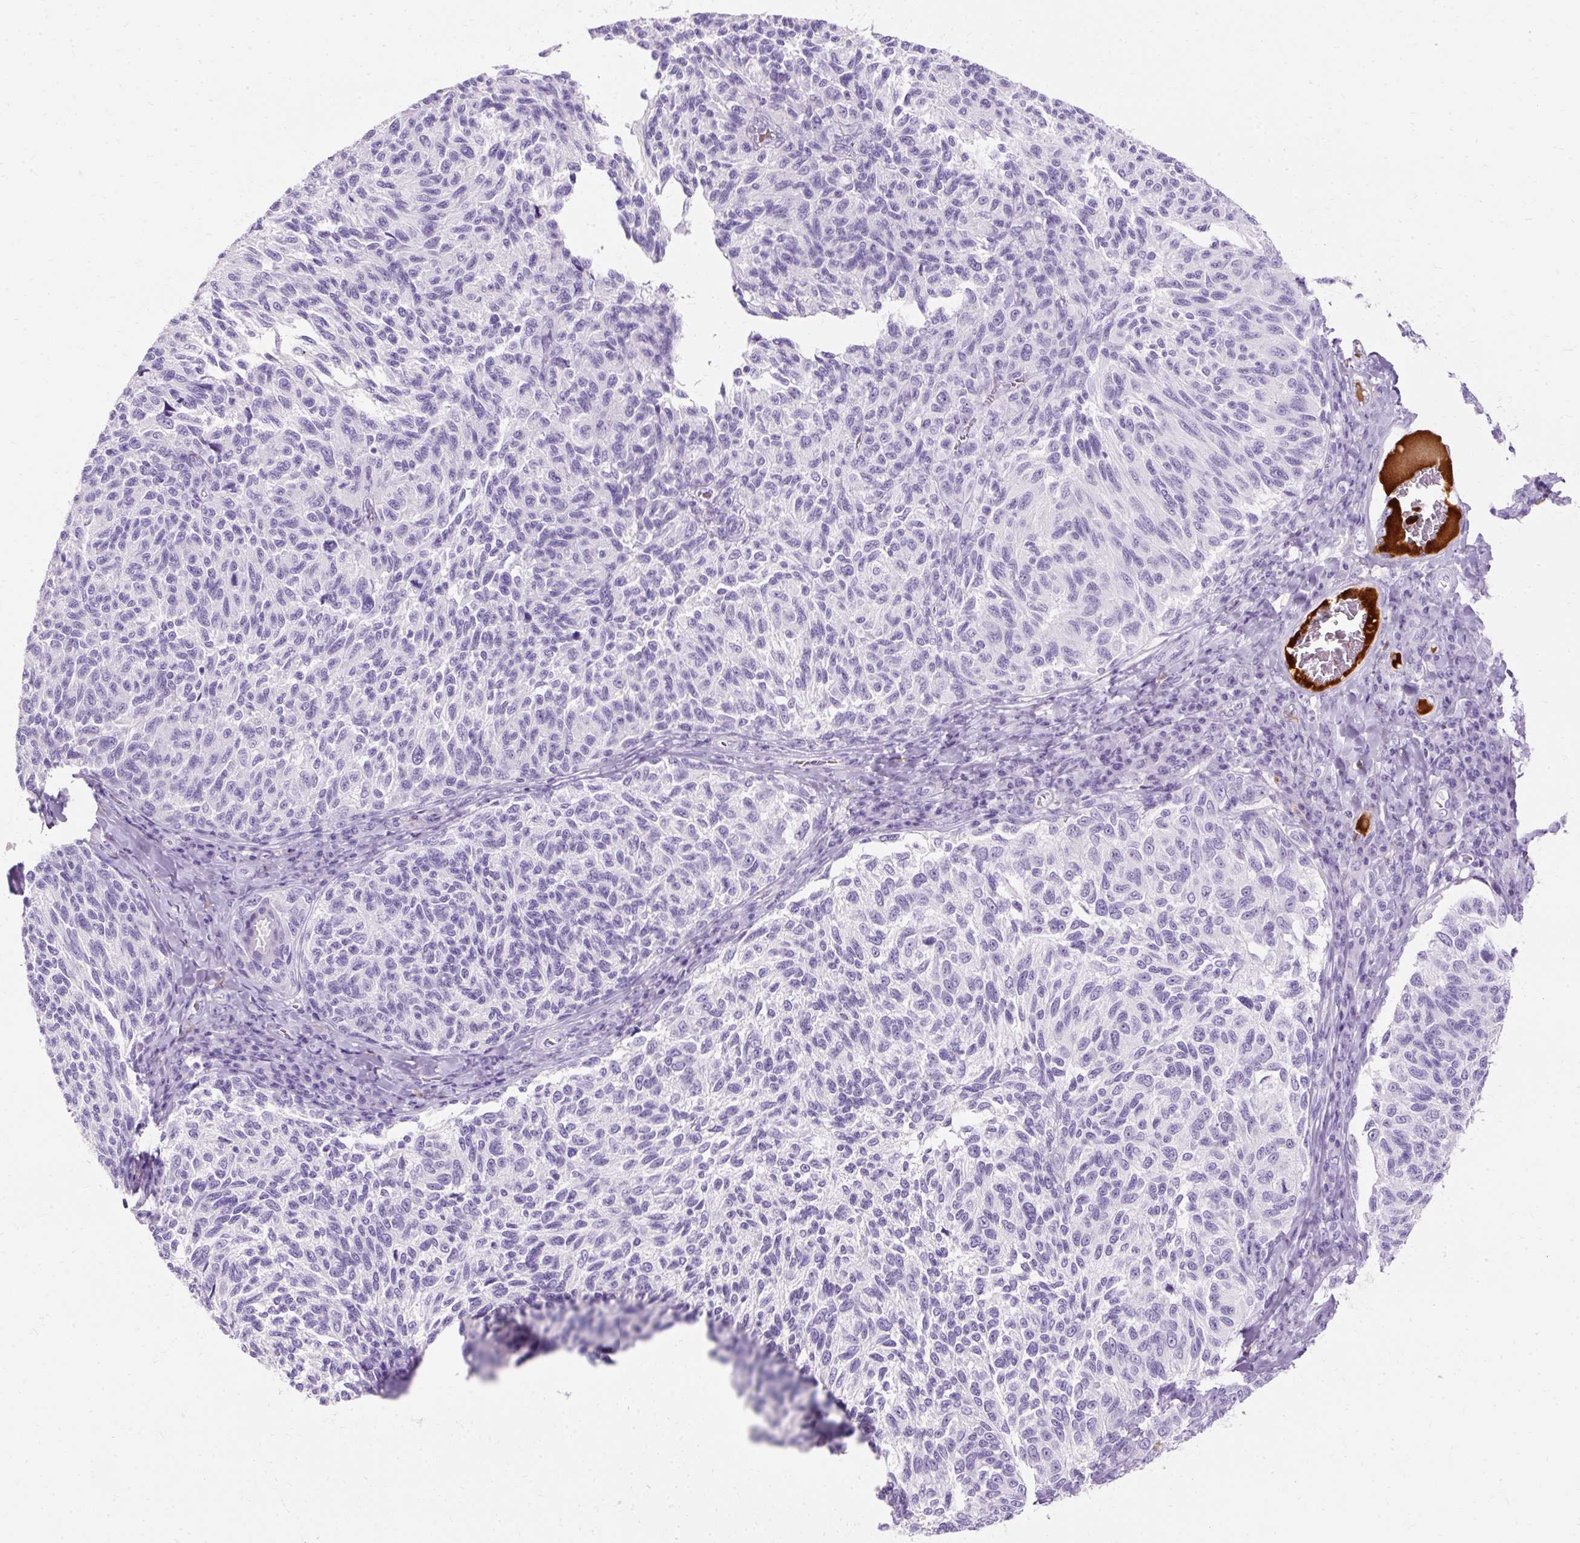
{"staining": {"intensity": "negative", "quantity": "none", "location": "none"}, "tissue": "melanoma", "cell_type": "Tumor cells", "image_type": "cancer", "snomed": [{"axis": "morphology", "description": "Malignant melanoma, NOS"}, {"axis": "topography", "description": "Skin"}], "caption": "The micrograph exhibits no significant positivity in tumor cells of malignant melanoma. Nuclei are stained in blue.", "gene": "DEFA1", "patient": {"sex": "female", "age": 73}}